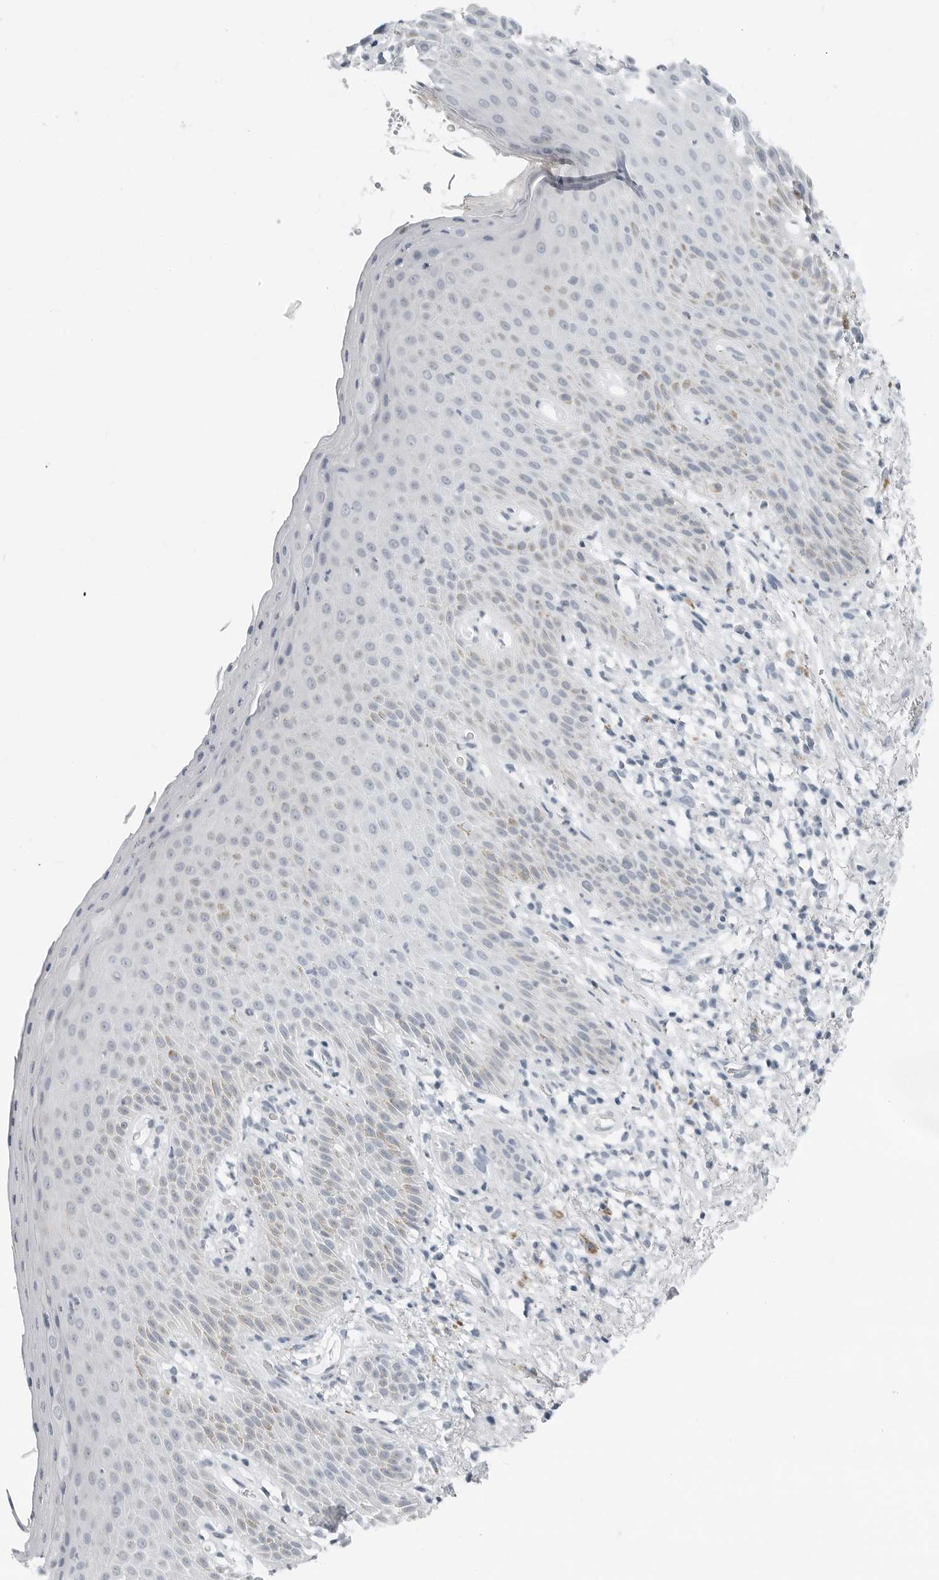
{"staining": {"intensity": "negative", "quantity": "none", "location": "none"}, "tissue": "skin", "cell_type": "Epidermal cells", "image_type": "normal", "snomed": [{"axis": "morphology", "description": "Normal tissue, NOS"}, {"axis": "topography", "description": "Anal"}], "caption": "There is no significant staining in epidermal cells of skin. The staining was performed using DAB to visualize the protein expression in brown, while the nuclei were stained in blue with hematoxylin (Magnification: 20x).", "gene": "XIRP1", "patient": {"sex": "male", "age": 74}}